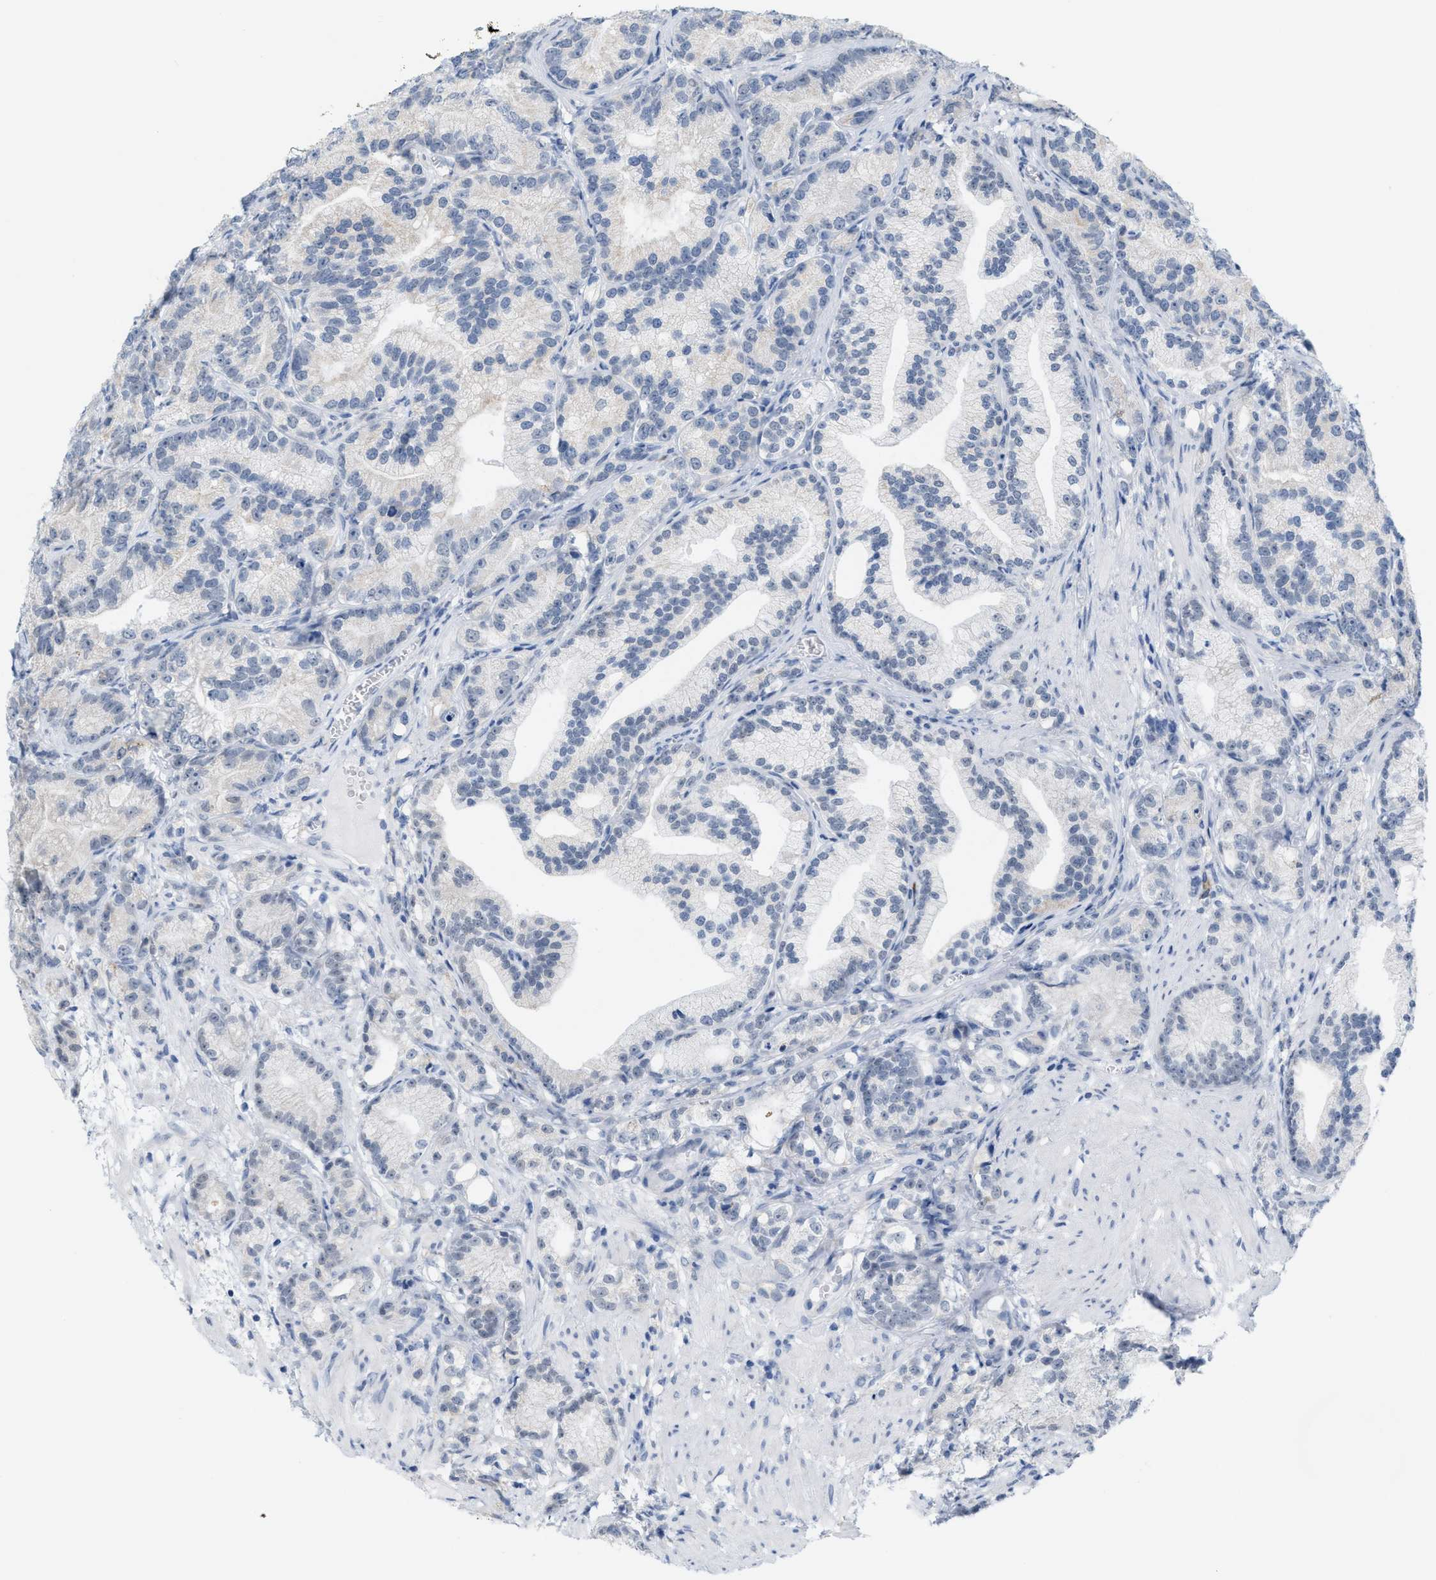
{"staining": {"intensity": "negative", "quantity": "none", "location": "none"}, "tissue": "prostate cancer", "cell_type": "Tumor cells", "image_type": "cancer", "snomed": [{"axis": "morphology", "description": "Adenocarcinoma, Low grade"}, {"axis": "topography", "description": "Prostate"}], "caption": "Prostate adenocarcinoma (low-grade) was stained to show a protein in brown. There is no significant staining in tumor cells.", "gene": "KIFC3", "patient": {"sex": "male", "age": 89}}